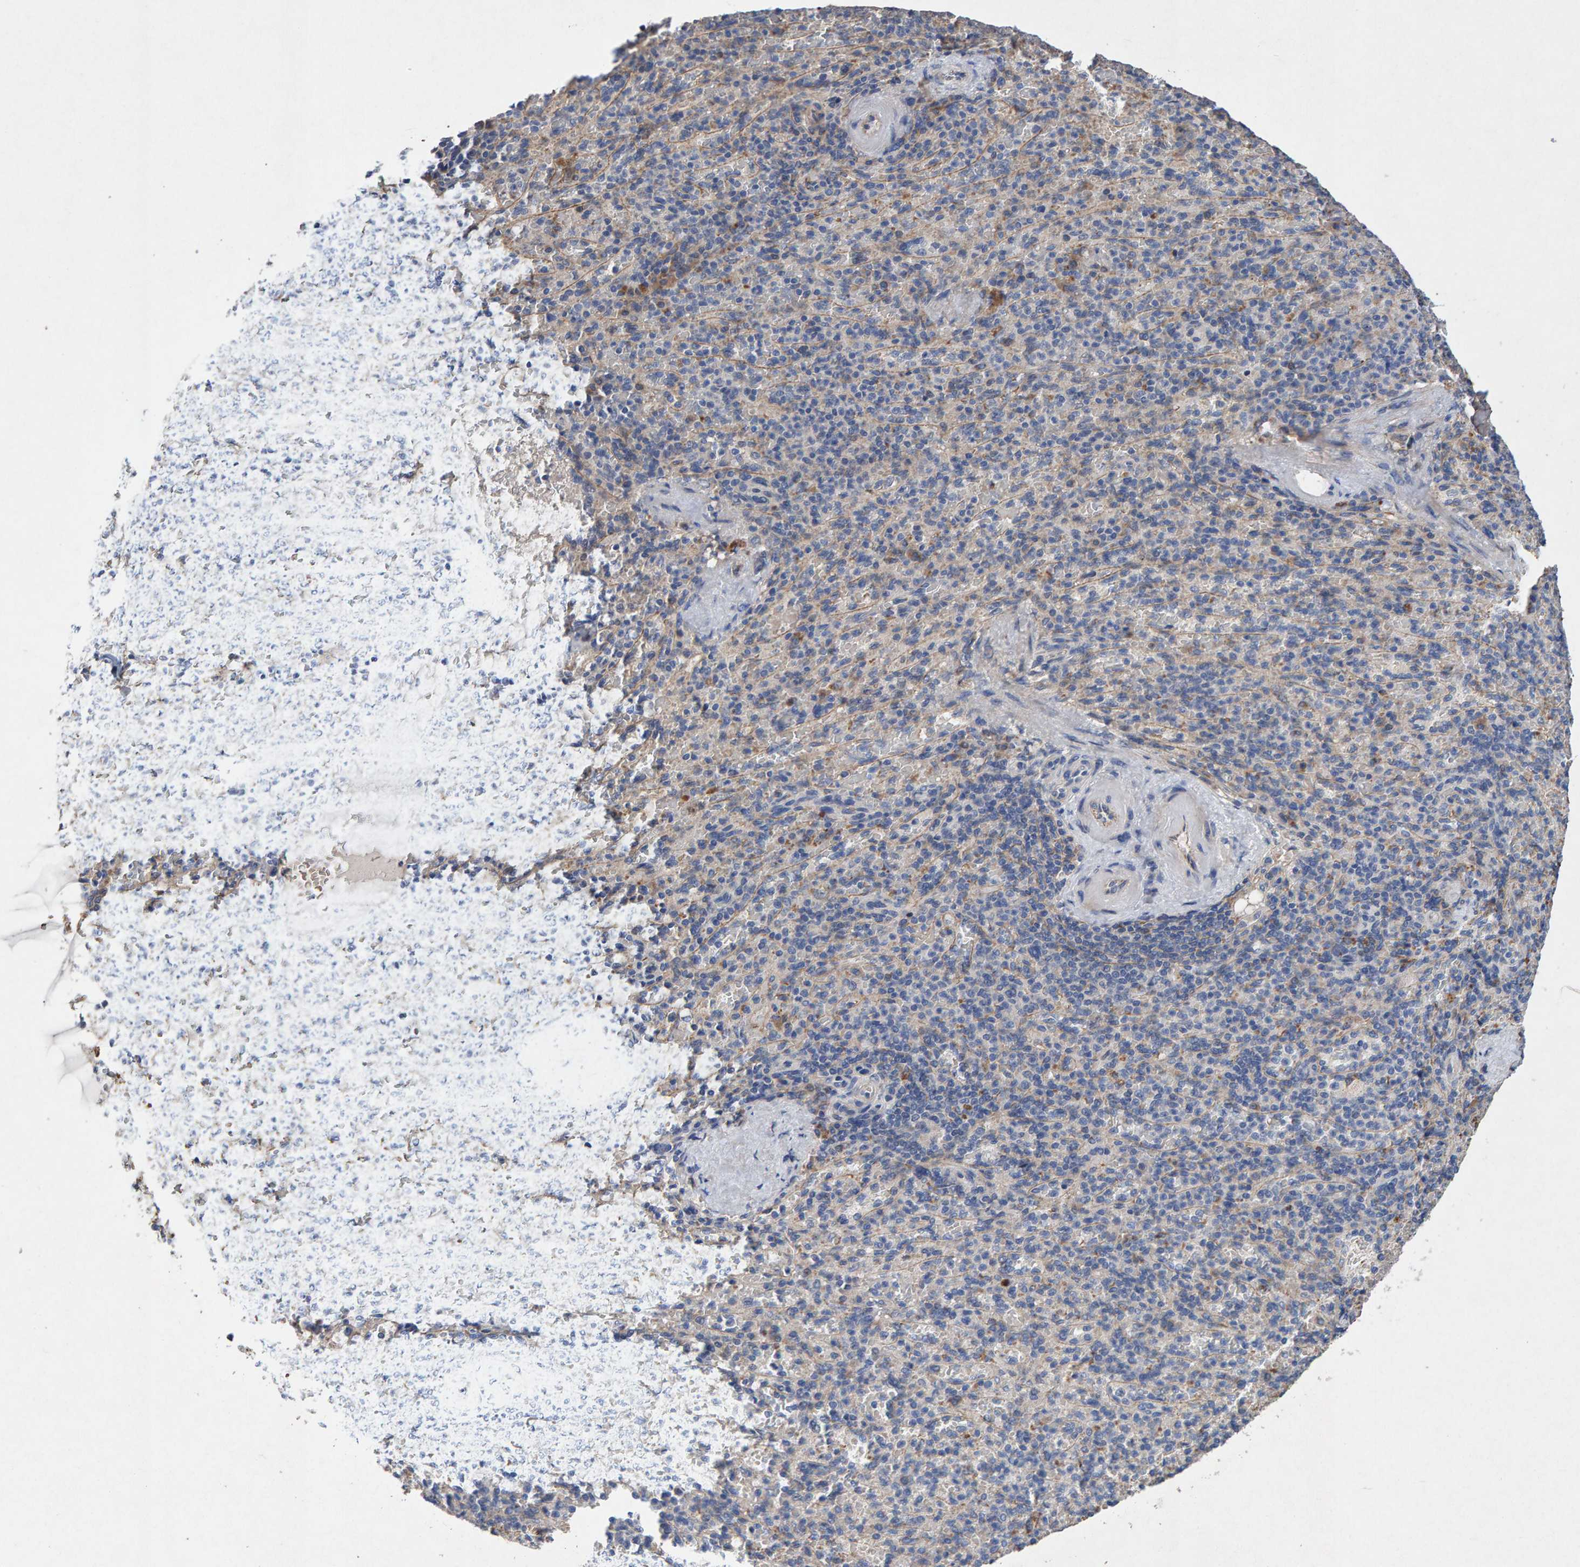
{"staining": {"intensity": "negative", "quantity": "none", "location": "none"}, "tissue": "spleen", "cell_type": "Cells in red pulp", "image_type": "normal", "snomed": [{"axis": "morphology", "description": "Normal tissue, NOS"}, {"axis": "topography", "description": "Spleen"}], "caption": "Immunohistochemistry (IHC) micrograph of unremarkable spleen: spleen stained with DAB (3,3'-diaminobenzidine) demonstrates no significant protein positivity in cells in red pulp.", "gene": "EFR3A", "patient": {"sex": "female", "age": 74}}